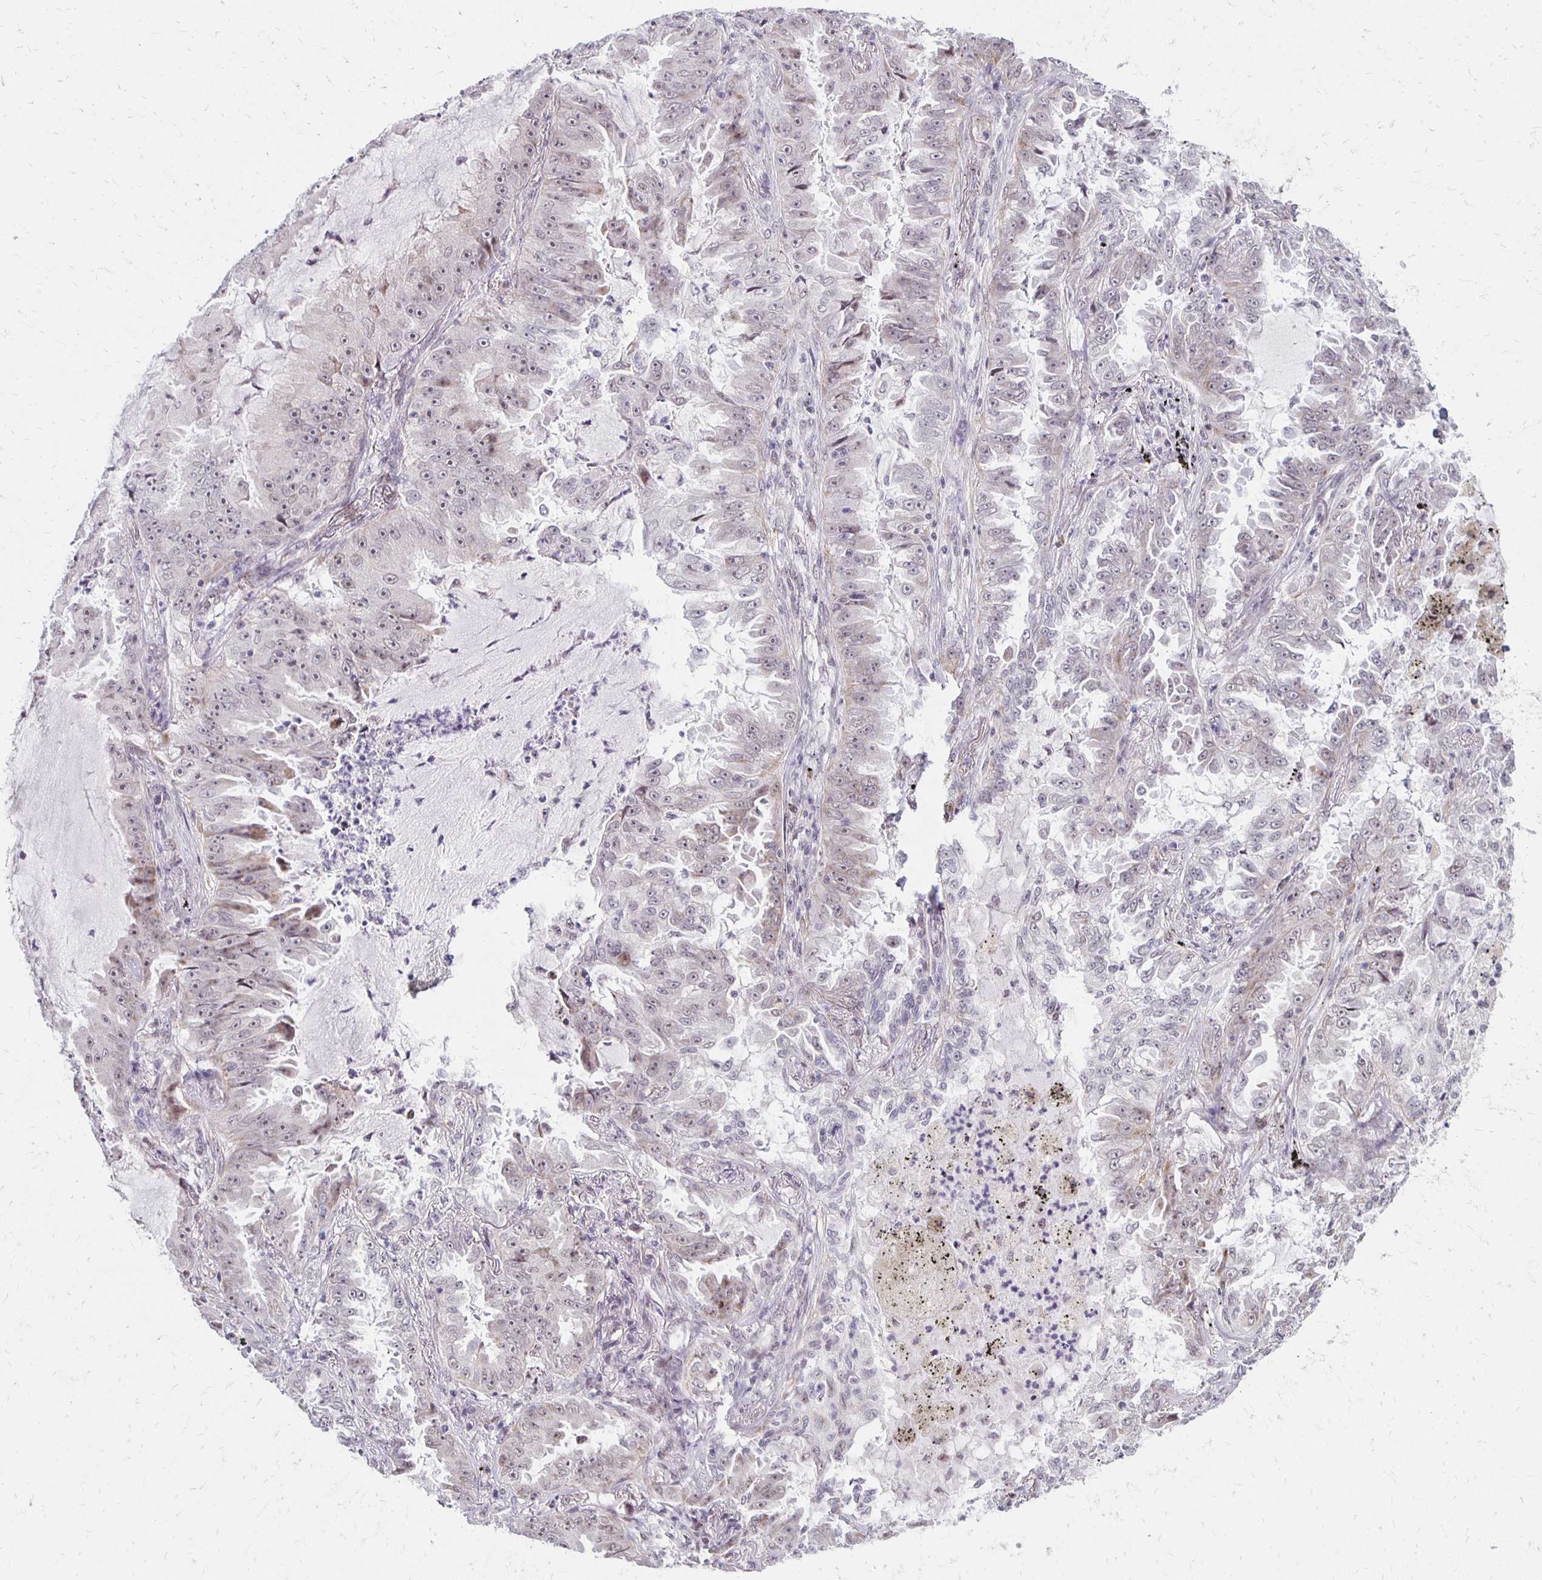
{"staining": {"intensity": "weak", "quantity": "25%-75%", "location": "nuclear"}, "tissue": "lung cancer", "cell_type": "Tumor cells", "image_type": "cancer", "snomed": [{"axis": "morphology", "description": "Adenocarcinoma, NOS"}, {"axis": "topography", "description": "Lung"}], "caption": "DAB immunohistochemical staining of lung cancer (adenocarcinoma) shows weak nuclear protein staining in approximately 25%-75% of tumor cells.", "gene": "DAGLA", "patient": {"sex": "female", "age": 52}}